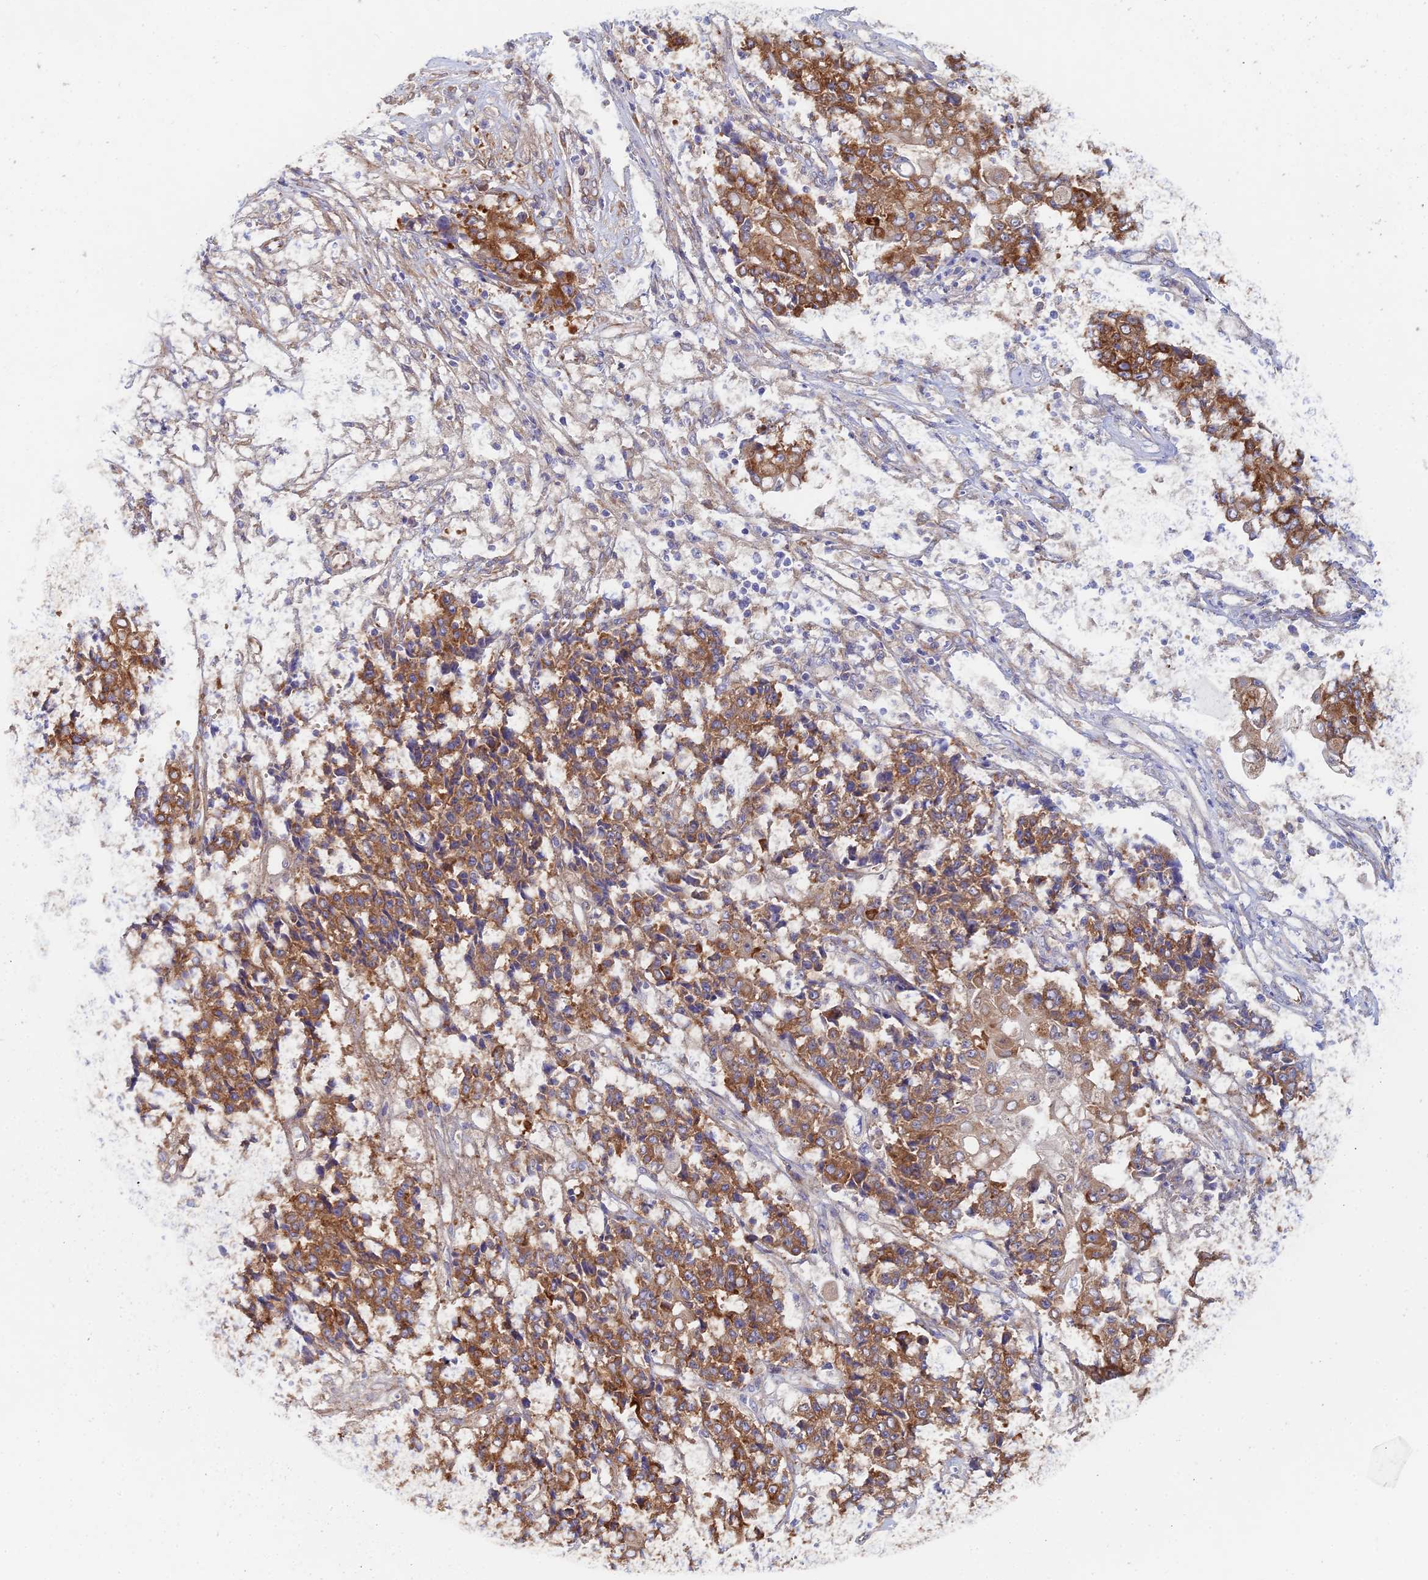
{"staining": {"intensity": "moderate", "quantity": ">75%", "location": "cytoplasmic/membranous"}, "tissue": "ovarian cancer", "cell_type": "Tumor cells", "image_type": "cancer", "snomed": [{"axis": "morphology", "description": "Carcinoma, endometroid"}, {"axis": "topography", "description": "Ovary"}], "caption": "Brown immunohistochemical staining in human endometroid carcinoma (ovarian) demonstrates moderate cytoplasmic/membranous expression in about >75% of tumor cells.", "gene": "ELOF1", "patient": {"sex": "female", "age": 42}}